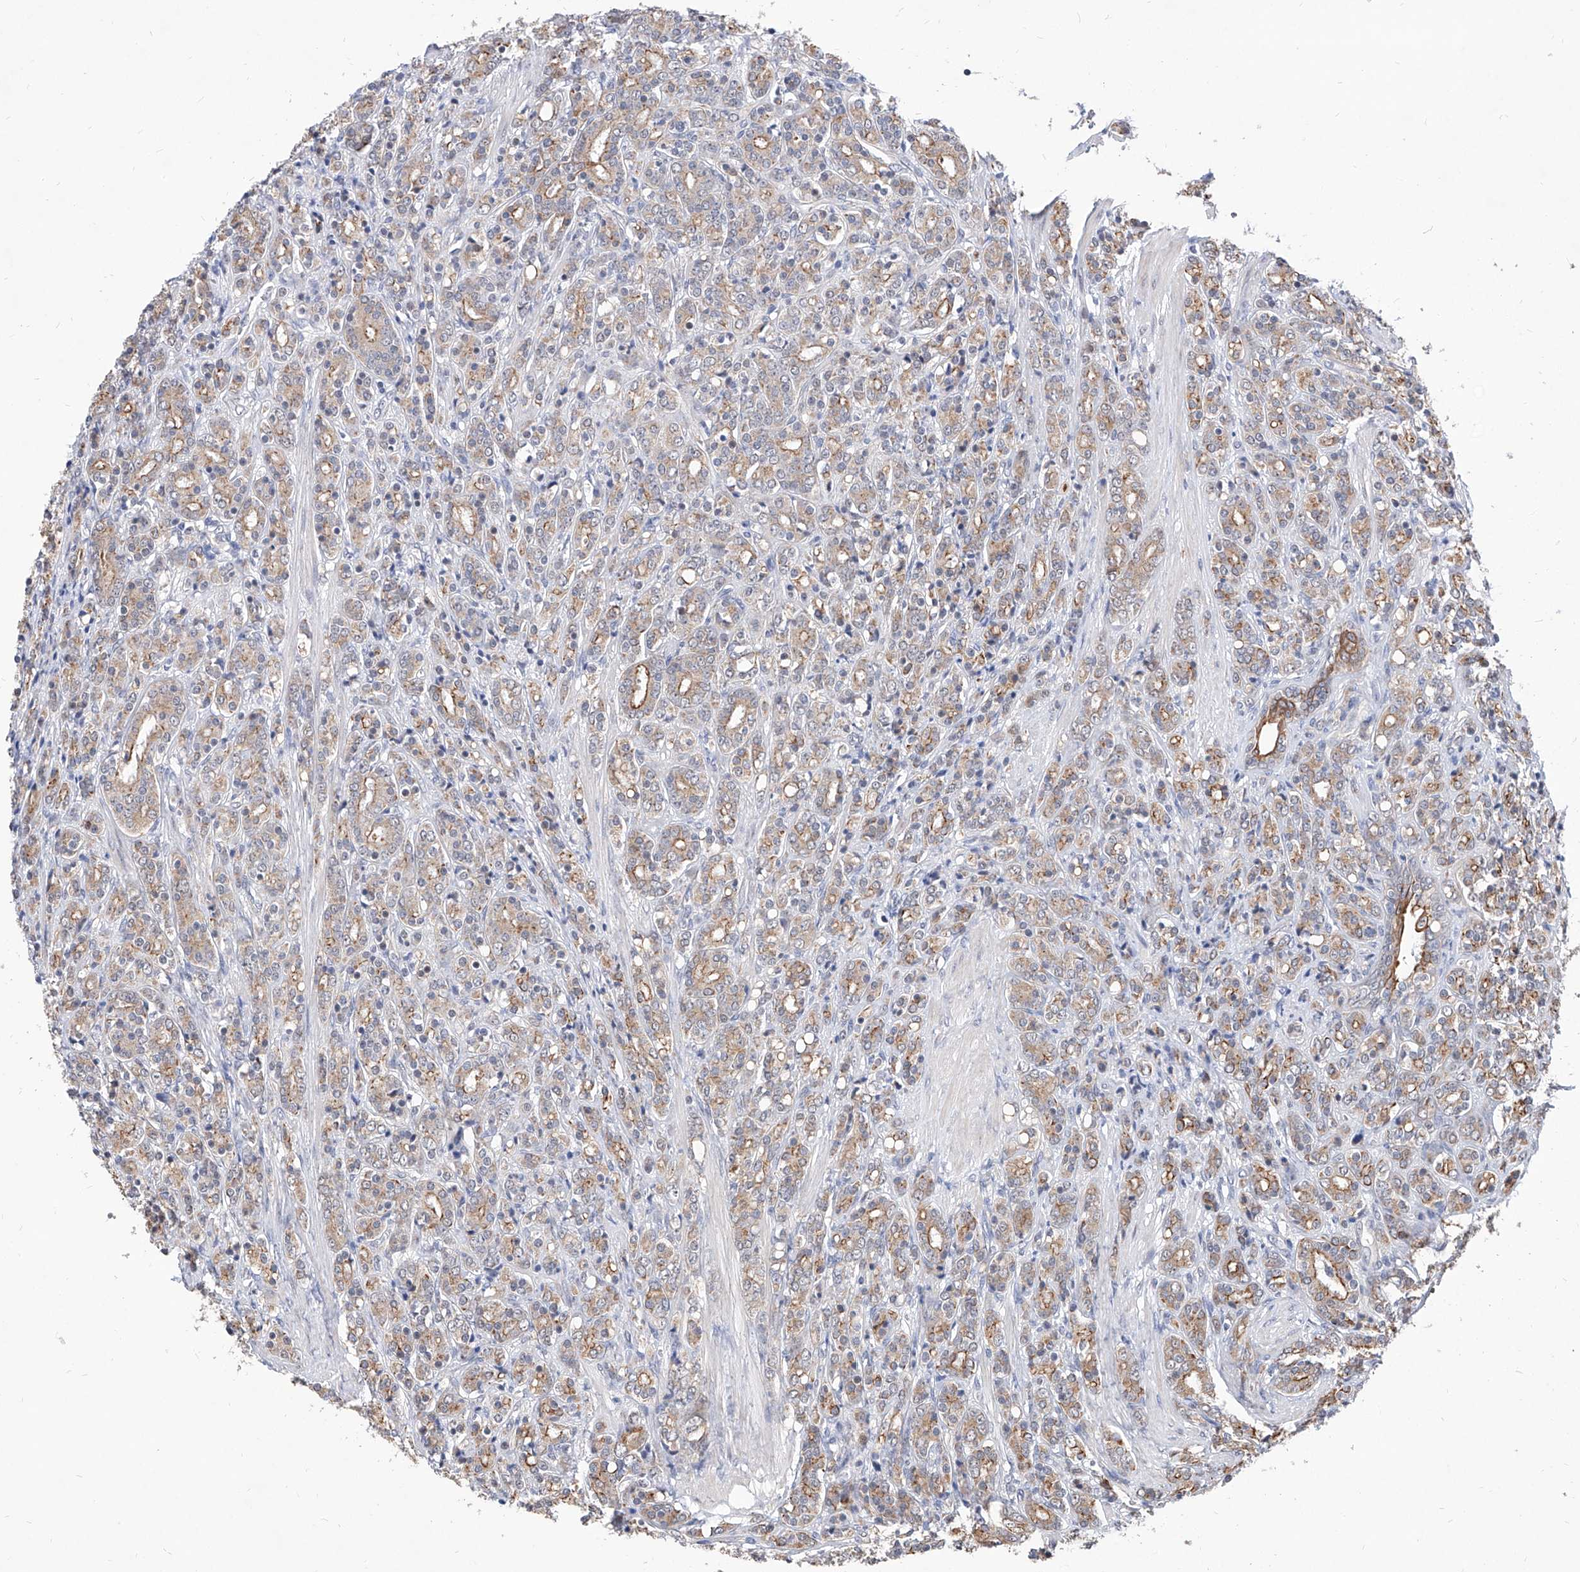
{"staining": {"intensity": "weak", "quantity": ">75%", "location": "cytoplasmic/membranous"}, "tissue": "prostate cancer", "cell_type": "Tumor cells", "image_type": "cancer", "snomed": [{"axis": "morphology", "description": "Adenocarcinoma, High grade"}, {"axis": "topography", "description": "Prostate"}], "caption": "Immunohistochemistry (IHC) staining of prostate high-grade adenocarcinoma, which reveals low levels of weak cytoplasmic/membranous staining in approximately >75% of tumor cells indicating weak cytoplasmic/membranous protein expression. The staining was performed using DAB (3,3'-diaminobenzidine) (brown) for protein detection and nuclei were counterstained in hematoxylin (blue).", "gene": "MFSD4B", "patient": {"sex": "male", "age": 62}}